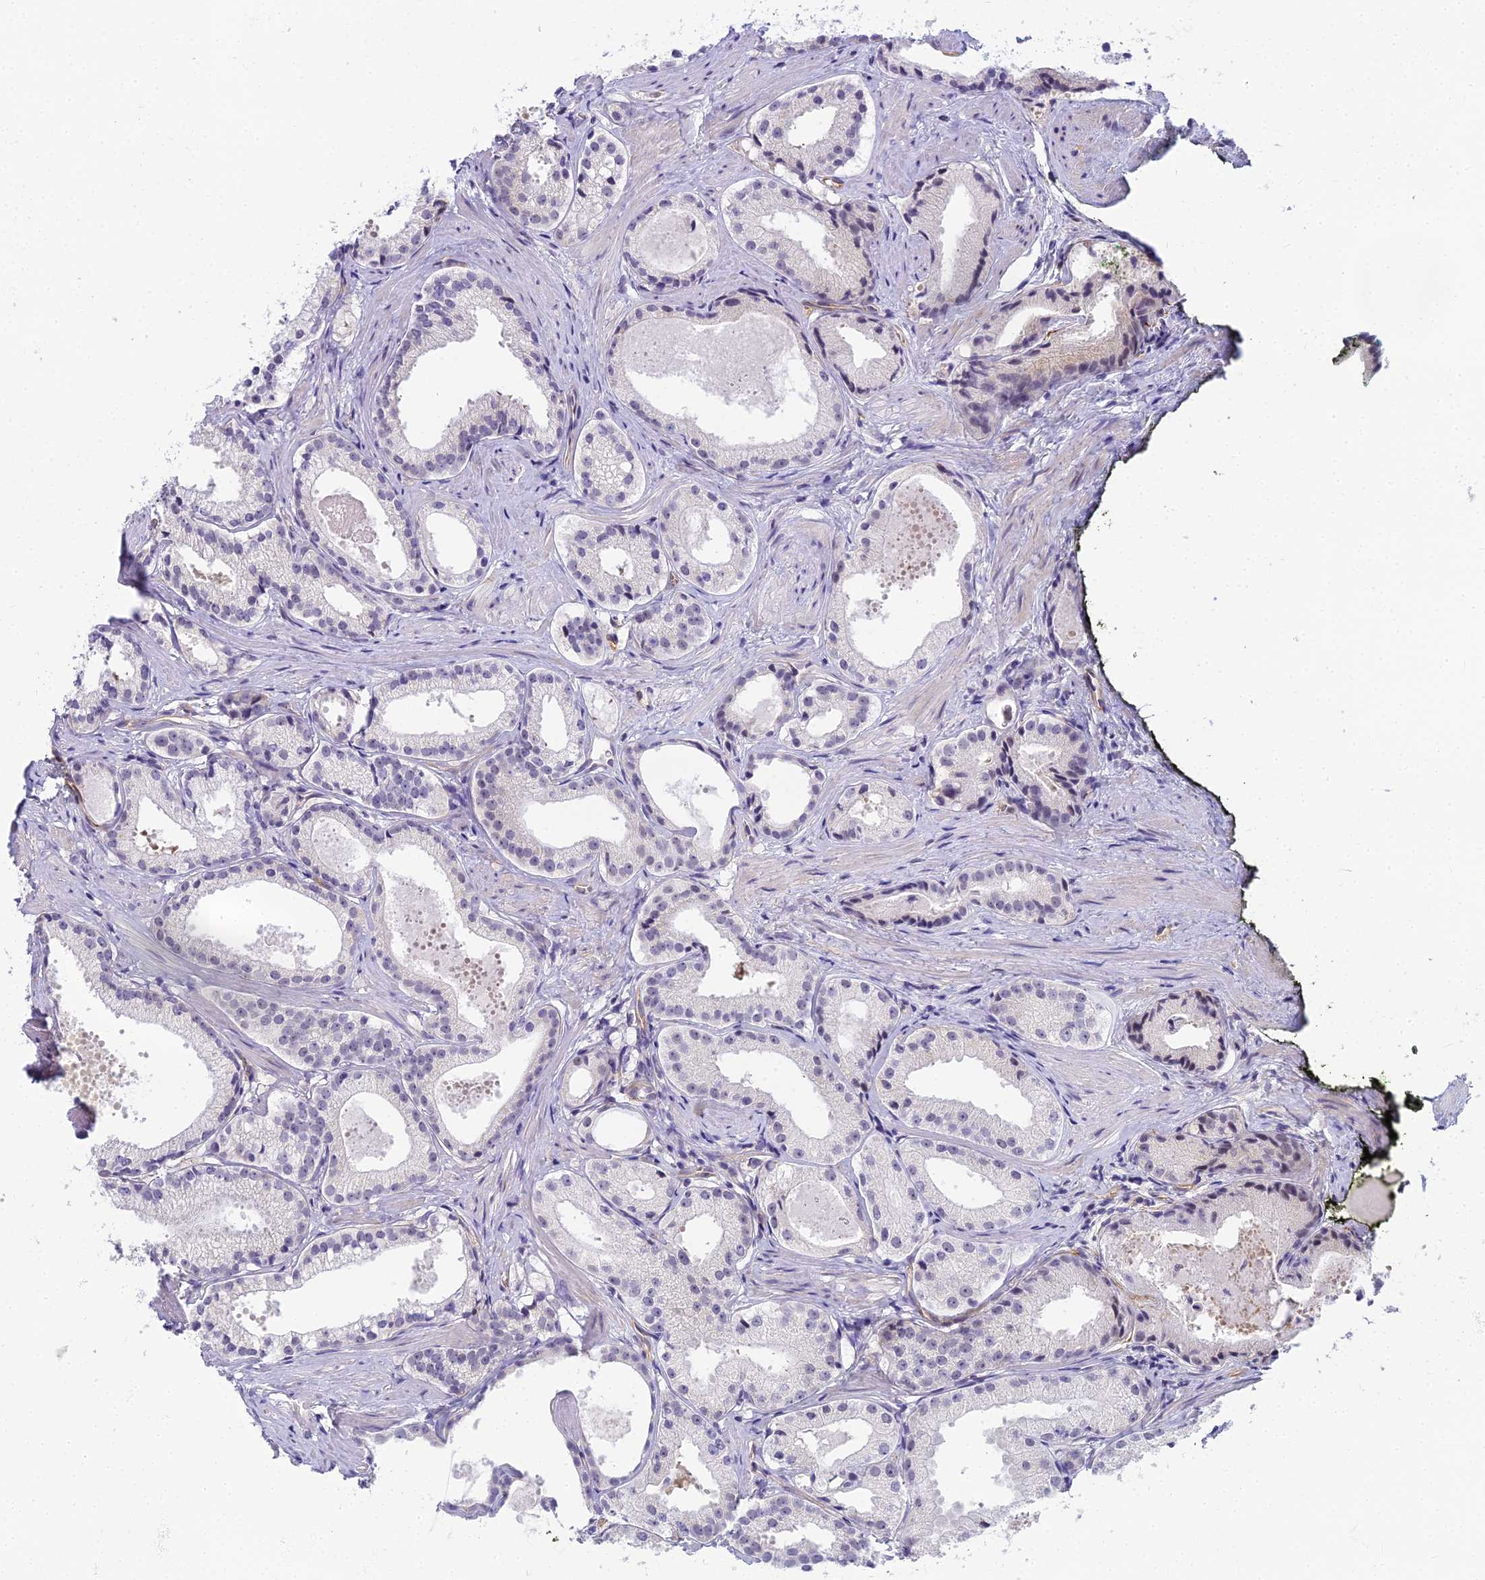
{"staining": {"intensity": "negative", "quantity": "none", "location": "none"}, "tissue": "prostate cancer", "cell_type": "Tumor cells", "image_type": "cancer", "snomed": [{"axis": "morphology", "description": "Adenocarcinoma, Low grade"}, {"axis": "topography", "description": "Prostate"}], "caption": "Histopathology image shows no significant protein positivity in tumor cells of prostate cancer (adenocarcinoma (low-grade)). The staining is performed using DAB (3,3'-diaminobenzidine) brown chromogen with nuclei counter-stained in using hematoxylin.", "gene": "RGL3", "patient": {"sex": "male", "age": 57}}